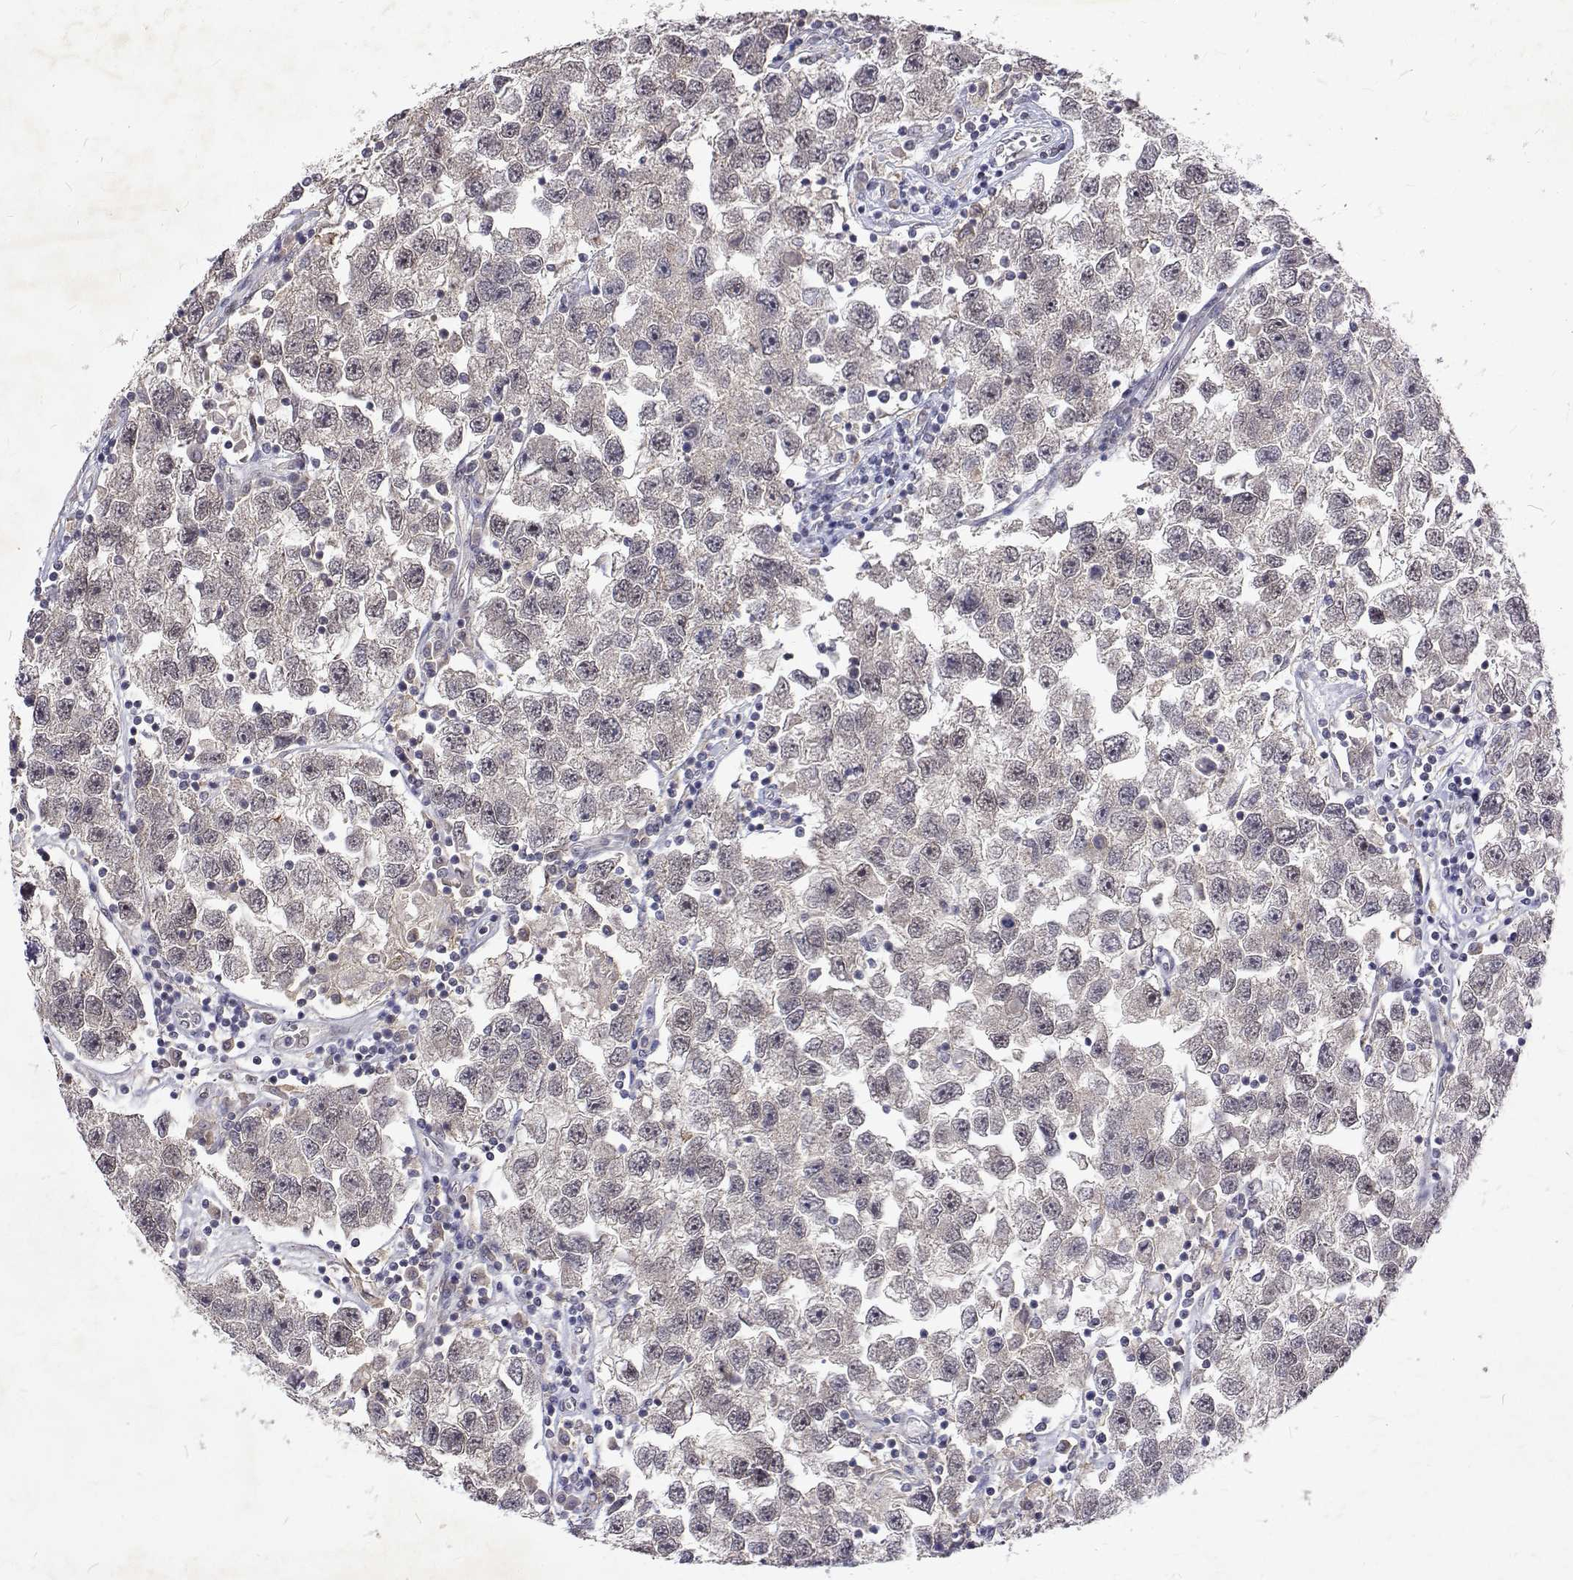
{"staining": {"intensity": "negative", "quantity": "none", "location": "none"}, "tissue": "testis cancer", "cell_type": "Tumor cells", "image_type": "cancer", "snomed": [{"axis": "morphology", "description": "Seminoma, NOS"}, {"axis": "topography", "description": "Testis"}], "caption": "Seminoma (testis) was stained to show a protein in brown. There is no significant staining in tumor cells. Brightfield microscopy of IHC stained with DAB (3,3'-diaminobenzidine) (brown) and hematoxylin (blue), captured at high magnification.", "gene": "ALKBH8", "patient": {"sex": "male", "age": 26}}